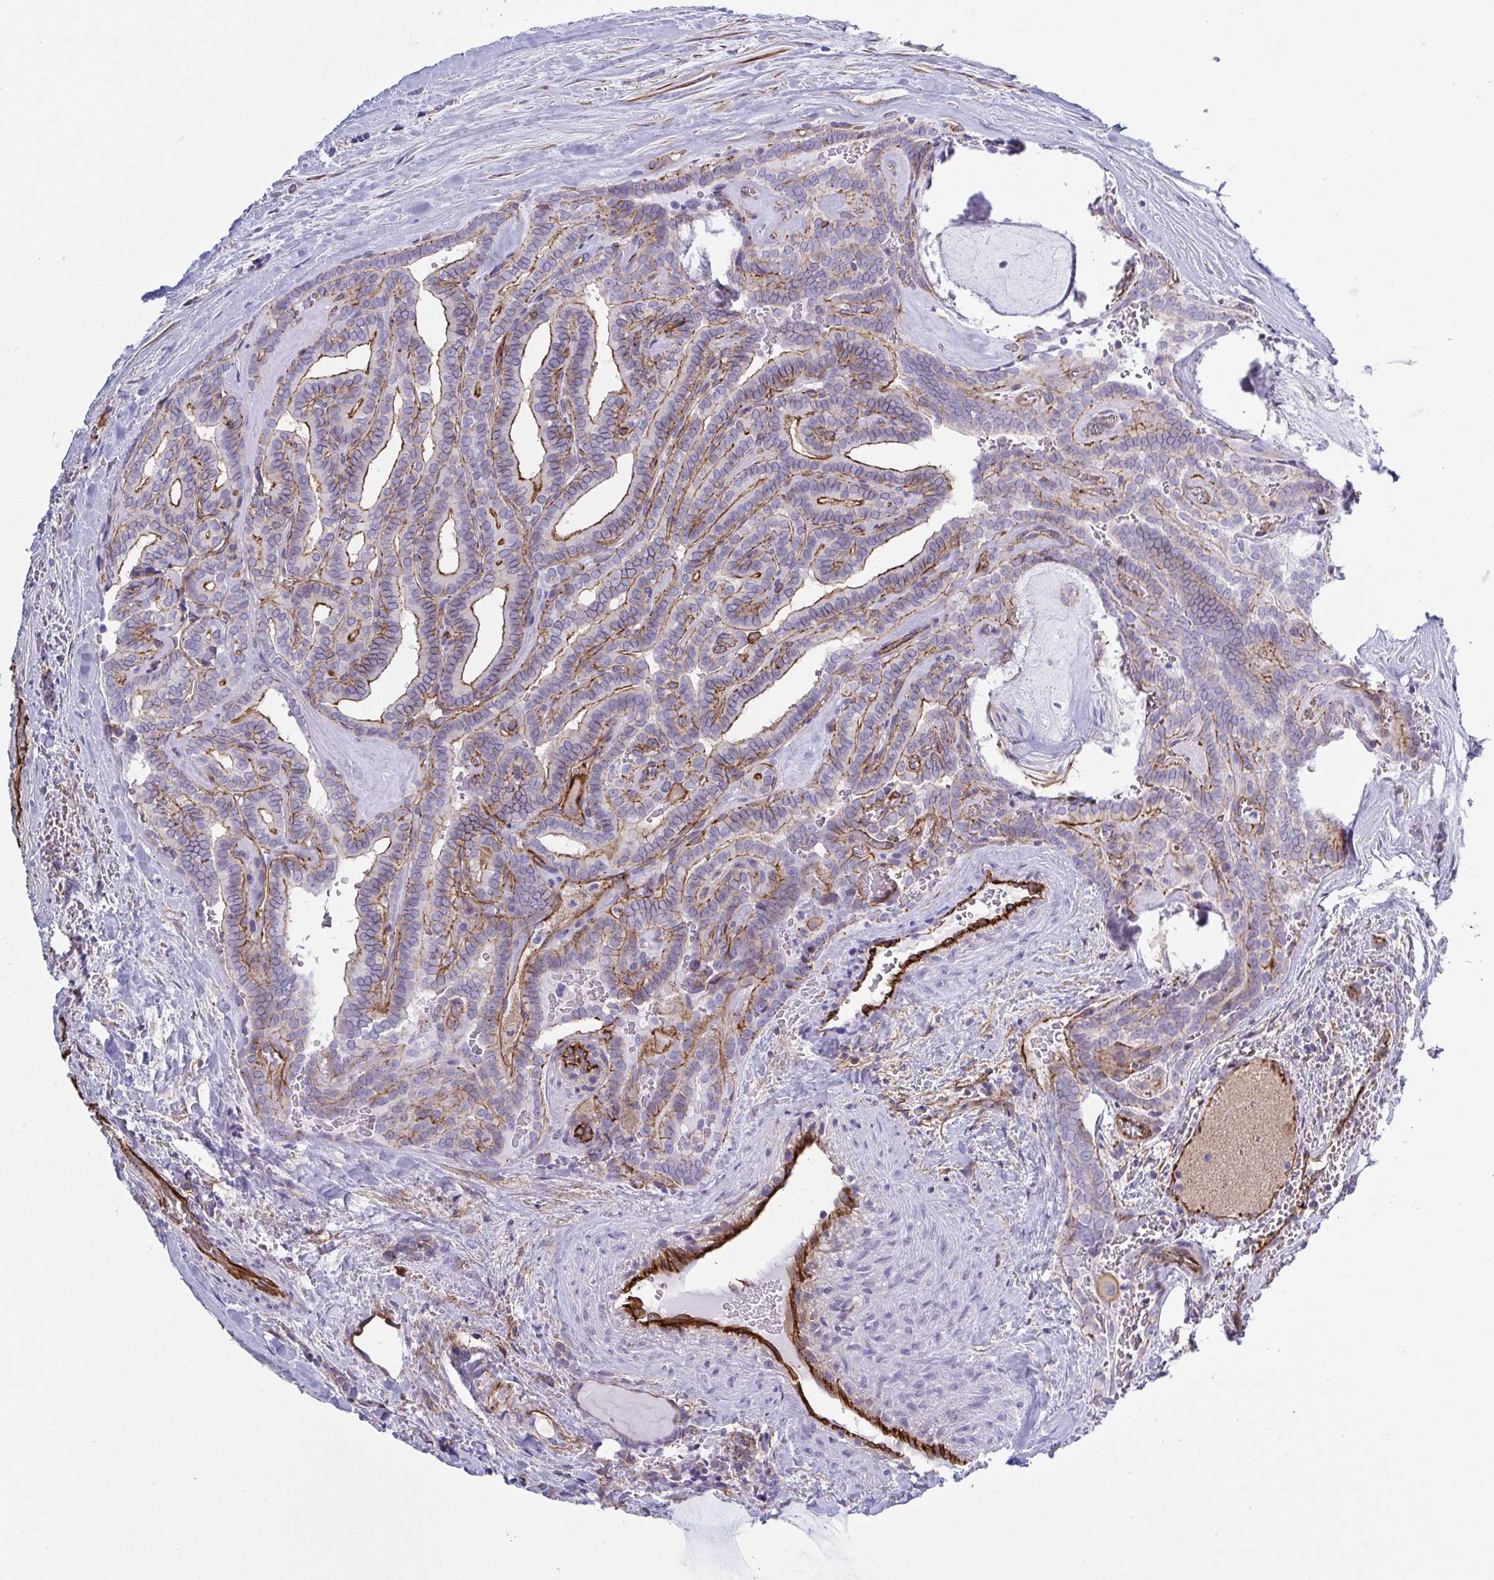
{"staining": {"intensity": "moderate", "quantity": "25%-75%", "location": "cytoplasmic/membranous"}, "tissue": "thyroid cancer", "cell_type": "Tumor cells", "image_type": "cancer", "snomed": [{"axis": "morphology", "description": "Papillary adenocarcinoma, NOS"}, {"axis": "topography", "description": "Thyroid gland"}], "caption": "A histopathology image of human papillary adenocarcinoma (thyroid) stained for a protein exhibits moderate cytoplasmic/membranous brown staining in tumor cells.", "gene": "LIMA1", "patient": {"sex": "female", "age": 21}}